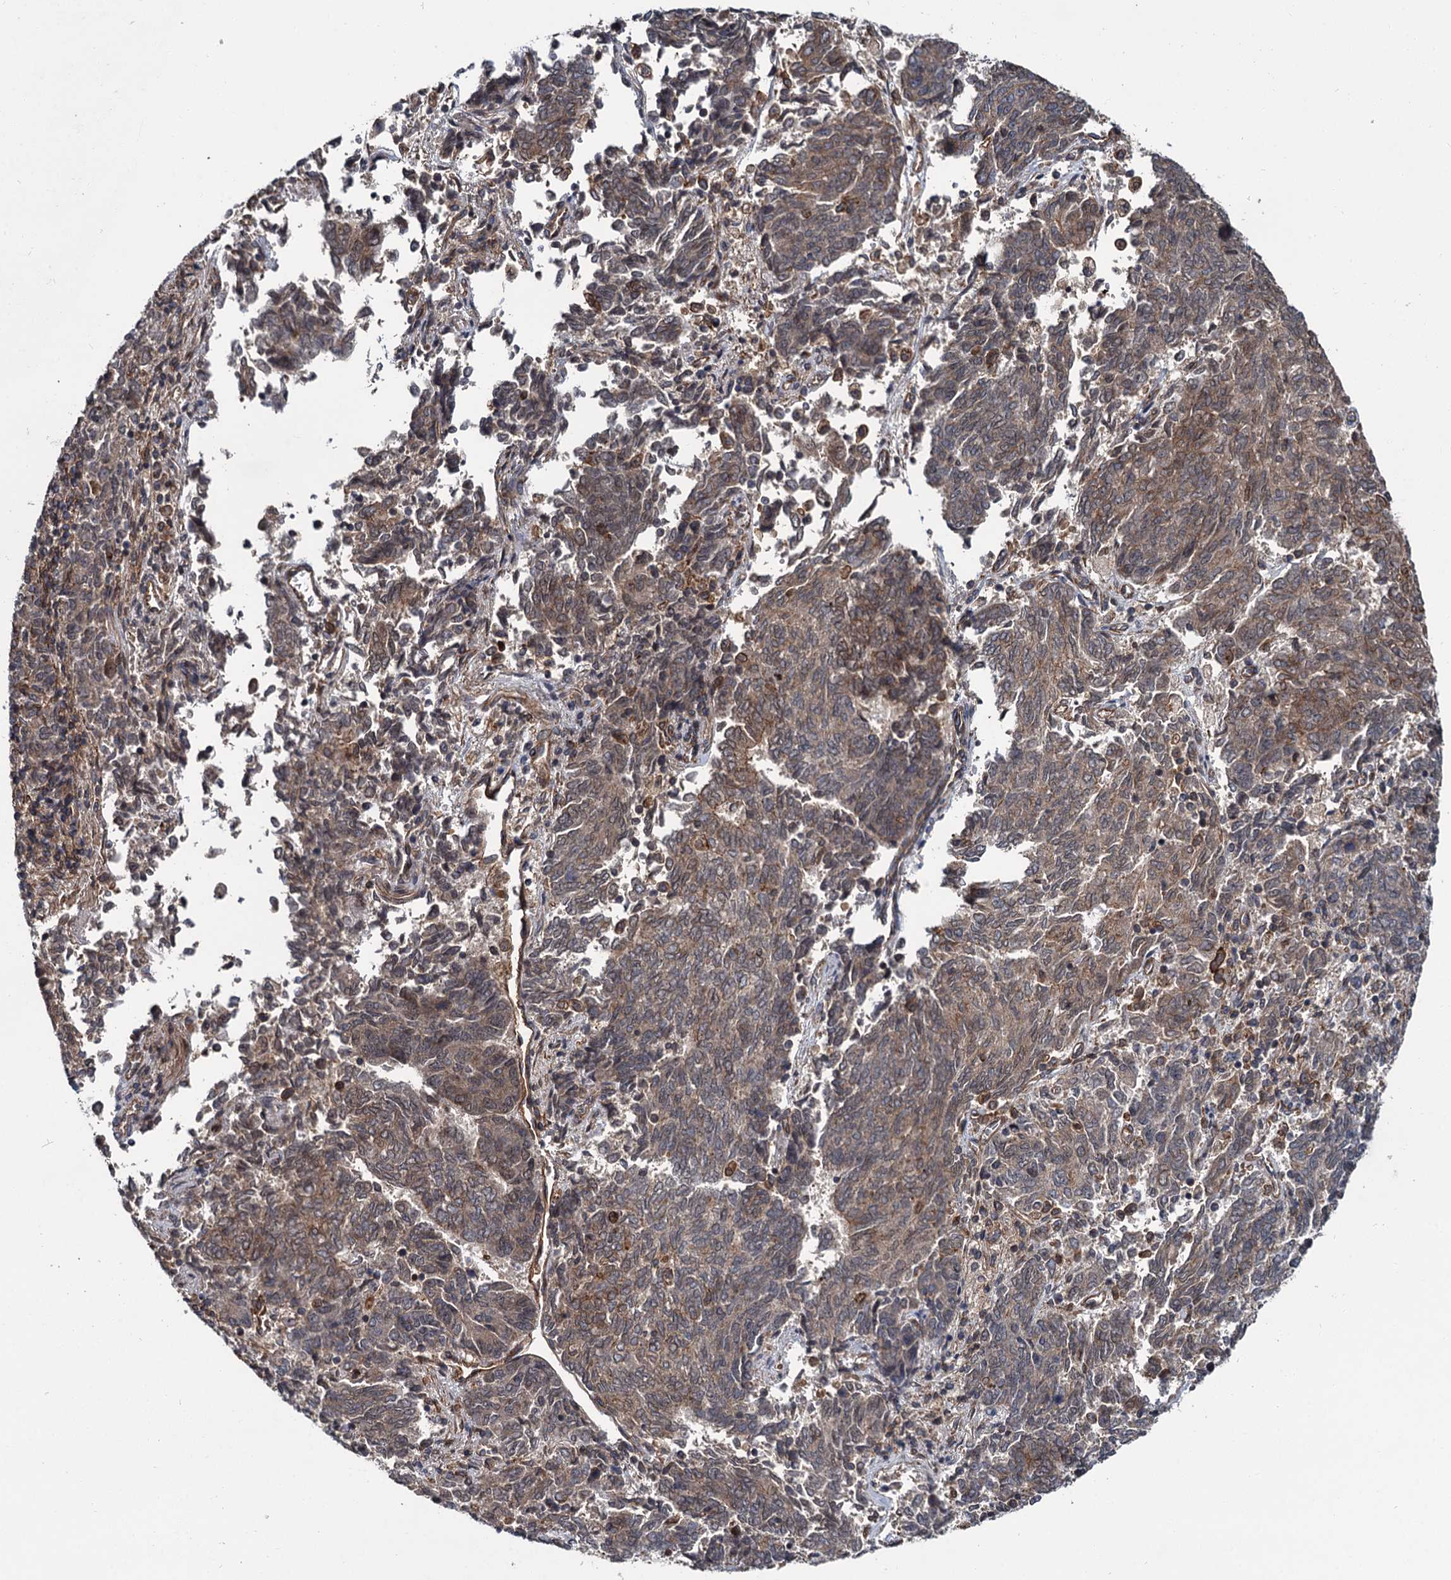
{"staining": {"intensity": "weak", "quantity": ">75%", "location": "cytoplasmic/membranous"}, "tissue": "endometrial cancer", "cell_type": "Tumor cells", "image_type": "cancer", "snomed": [{"axis": "morphology", "description": "Adenocarcinoma, NOS"}, {"axis": "topography", "description": "Endometrium"}], "caption": "An immunohistochemistry (IHC) image of tumor tissue is shown. Protein staining in brown labels weak cytoplasmic/membranous positivity in endometrial cancer within tumor cells.", "gene": "ZFYVE19", "patient": {"sex": "female", "age": 80}}